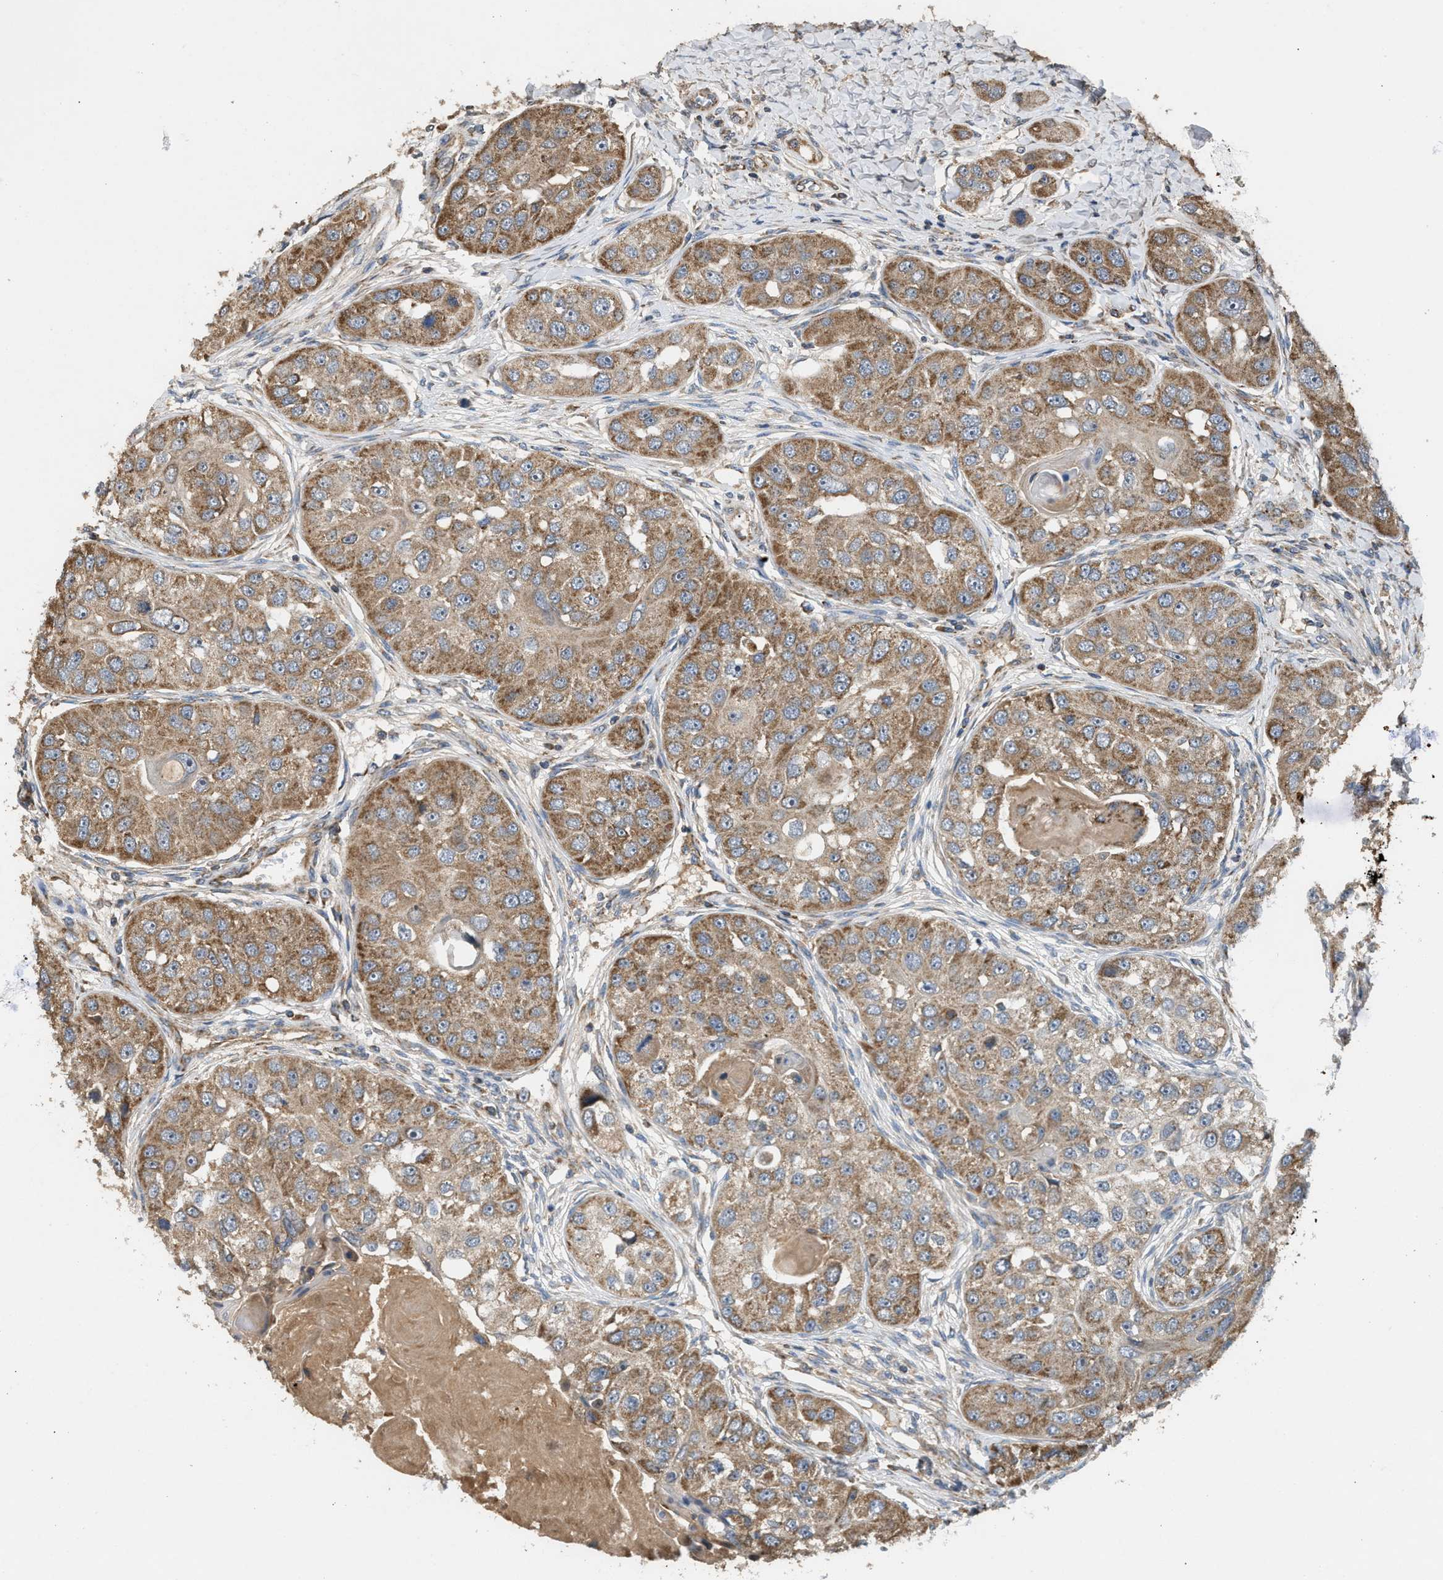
{"staining": {"intensity": "moderate", "quantity": ">75%", "location": "cytoplasmic/membranous"}, "tissue": "head and neck cancer", "cell_type": "Tumor cells", "image_type": "cancer", "snomed": [{"axis": "morphology", "description": "Normal tissue, NOS"}, {"axis": "morphology", "description": "Squamous cell carcinoma, NOS"}, {"axis": "topography", "description": "Skeletal muscle"}, {"axis": "topography", "description": "Head-Neck"}], "caption": "Head and neck cancer (squamous cell carcinoma) stained with DAB IHC demonstrates medium levels of moderate cytoplasmic/membranous expression in about >75% of tumor cells.", "gene": "TACO1", "patient": {"sex": "male", "age": 51}}